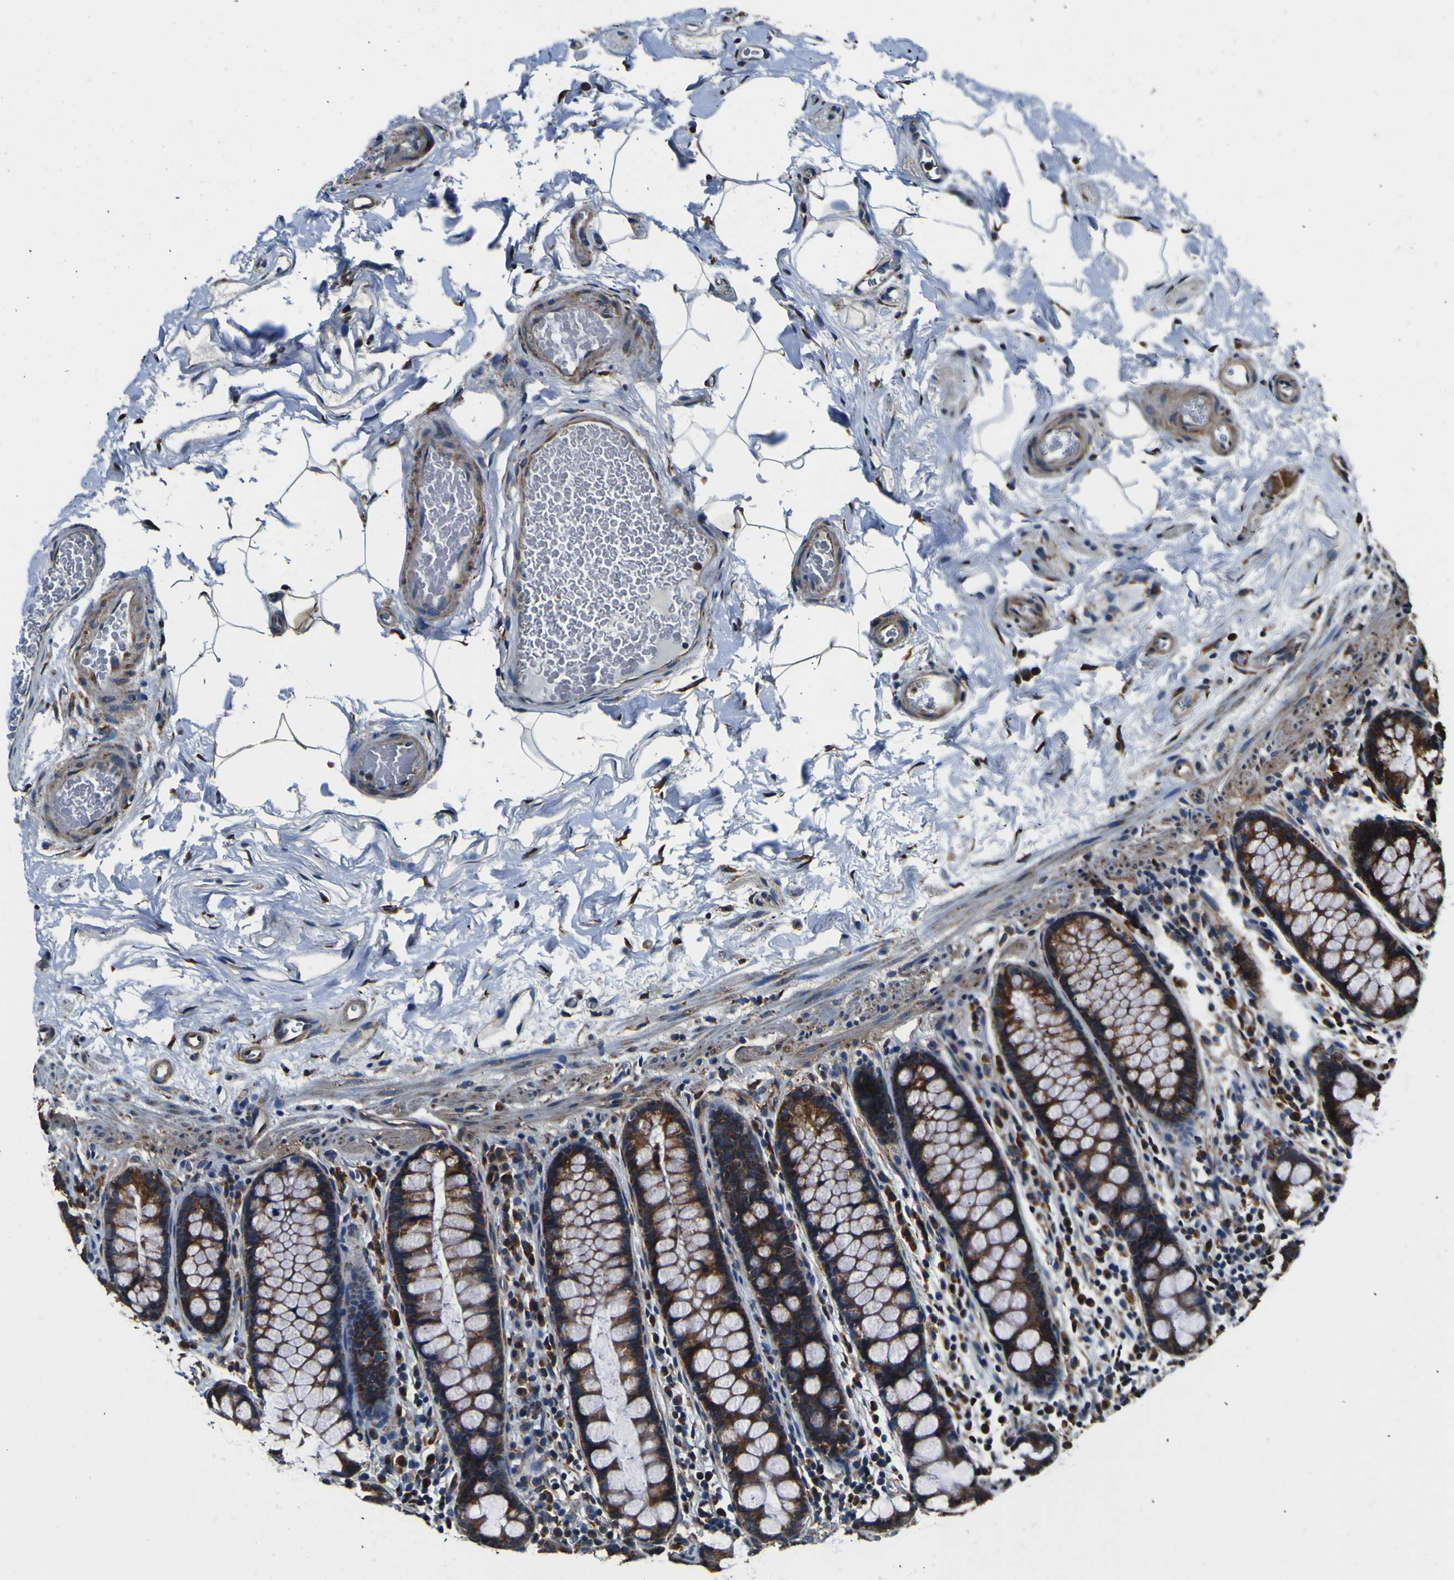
{"staining": {"intensity": "strong", "quantity": ">75%", "location": "cytoplasmic/membranous"}, "tissue": "colon", "cell_type": "Endothelial cells", "image_type": "normal", "snomed": [{"axis": "morphology", "description": "Normal tissue, NOS"}, {"axis": "topography", "description": "Colon"}], "caption": "A histopathology image showing strong cytoplasmic/membranous positivity in approximately >75% of endothelial cells in benign colon, as visualized by brown immunohistochemical staining.", "gene": "INPP5A", "patient": {"sex": "female", "age": 80}}